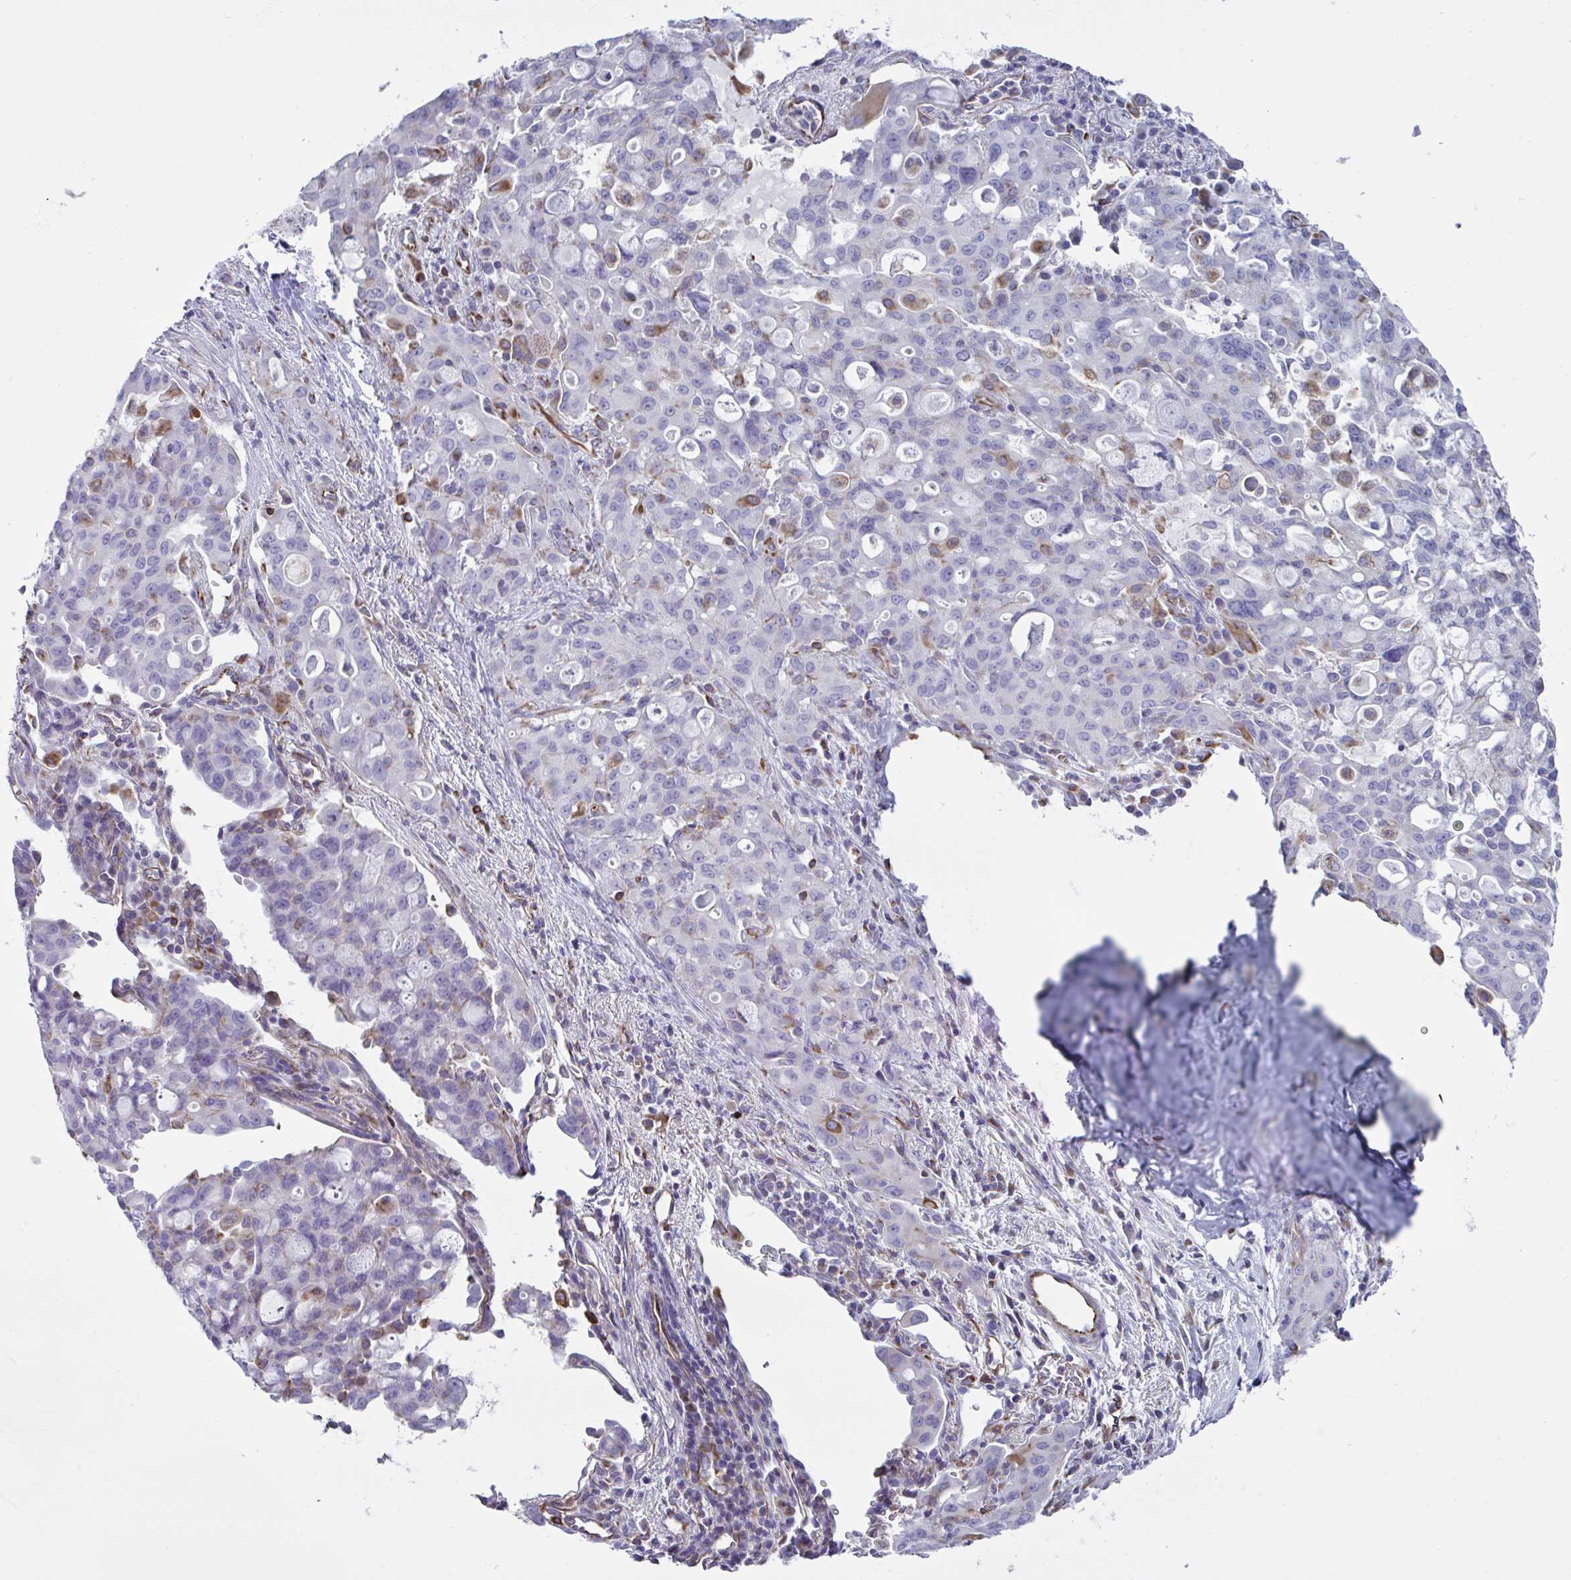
{"staining": {"intensity": "negative", "quantity": "none", "location": "none"}, "tissue": "lung cancer", "cell_type": "Tumor cells", "image_type": "cancer", "snomed": [{"axis": "morphology", "description": "Adenocarcinoma, NOS"}, {"axis": "topography", "description": "Lung"}], "caption": "A high-resolution histopathology image shows IHC staining of lung cancer (adenocarcinoma), which displays no significant positivity in tumor cells.", "gene": "TMEM86B", "patient": {"sex": "female", "age": 44}}